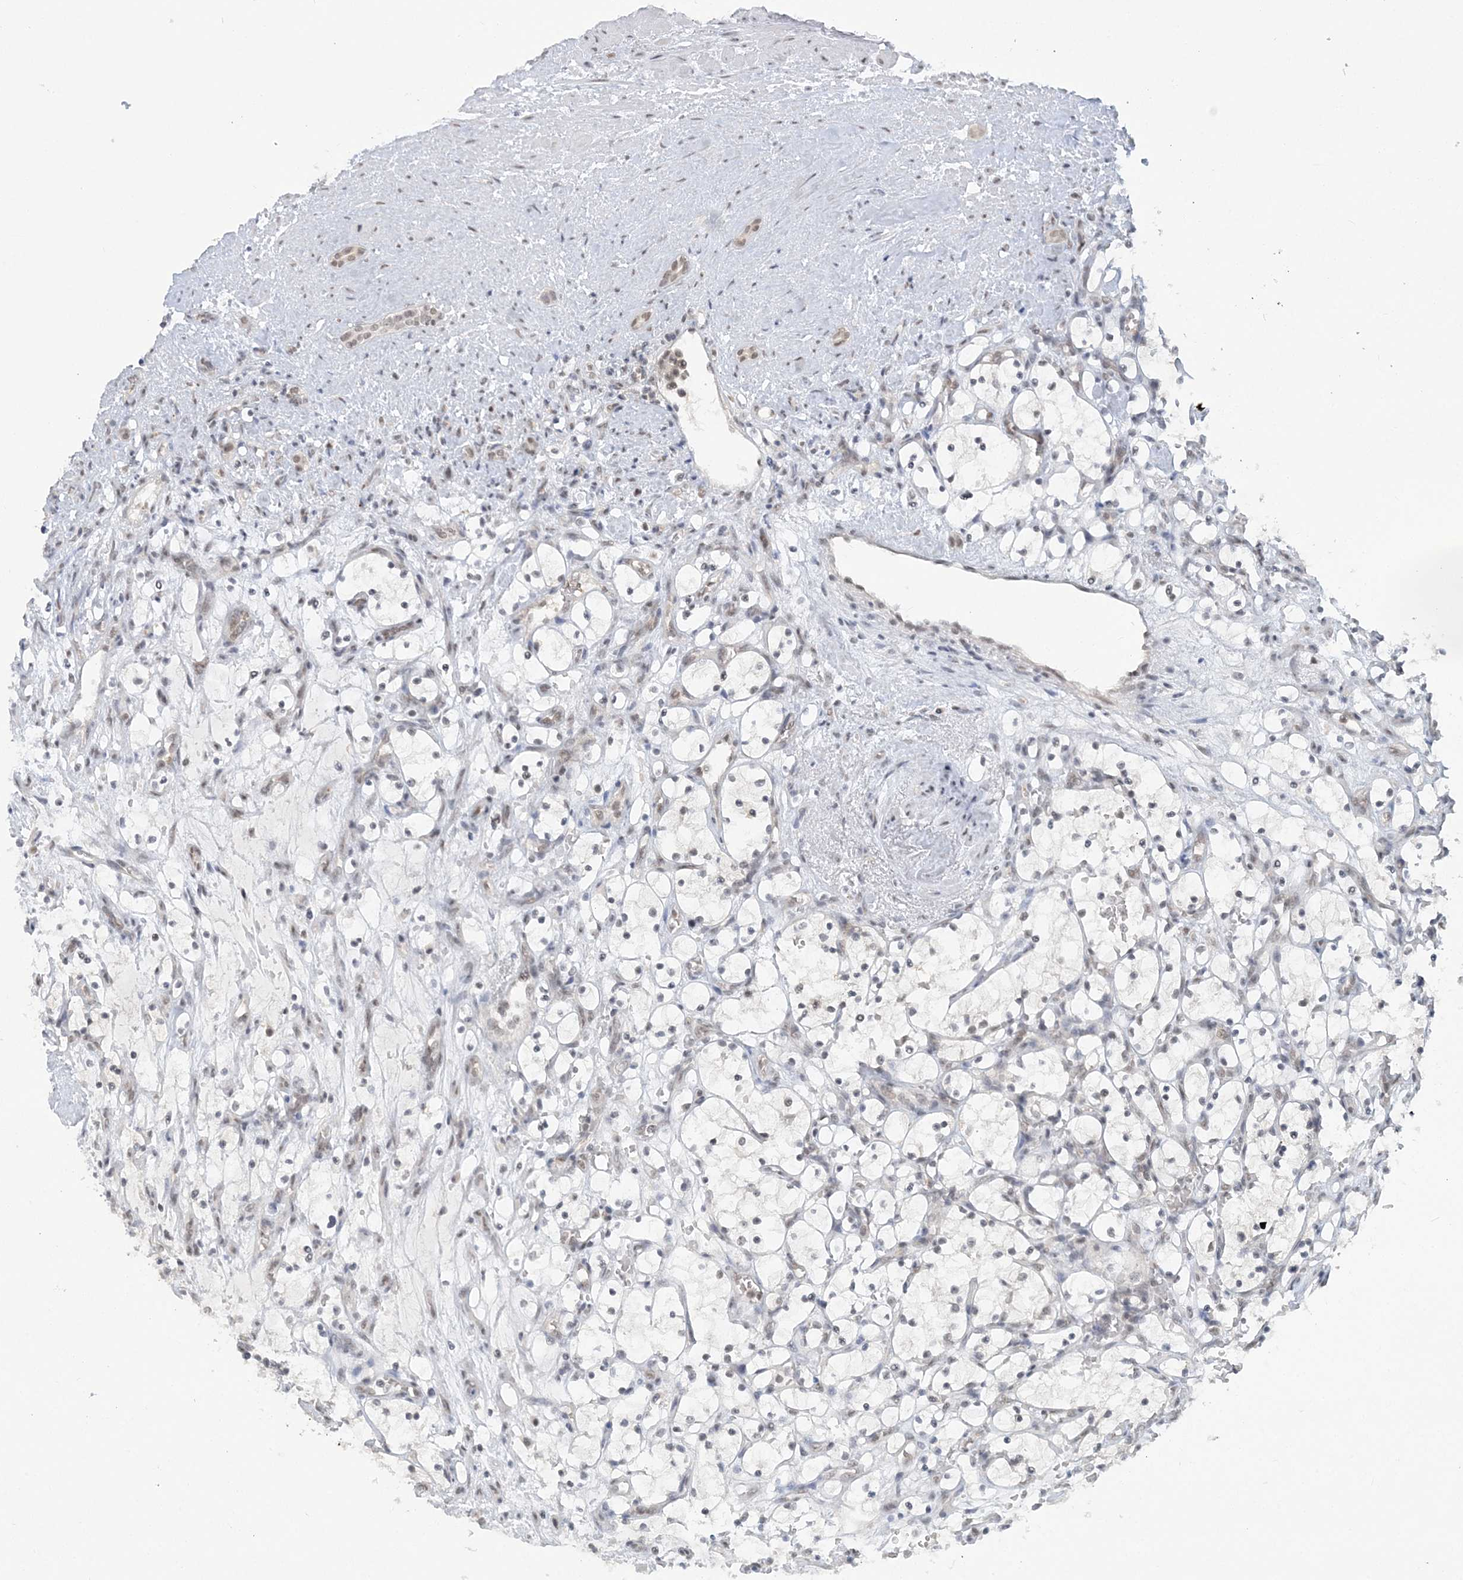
{"staining": {"intensity": "weak", "quantity": "<25%", "location": "nuclear"}, "tissue": "renal cancer", "cell_type": "Tumor cells", "image_type": "cancer", "snomed": [{"axis": "morphology", "description": "Adenocarcinoma, NOS"}, {"axis": "topography", "description": "Kidney"}], "caption": "An image of renal adenocarcinoma stained for a protein demonstrates no brown staining in tumor cells.", "gene": "KMT2D", "patient": {"sex": "female", "age": 69}}